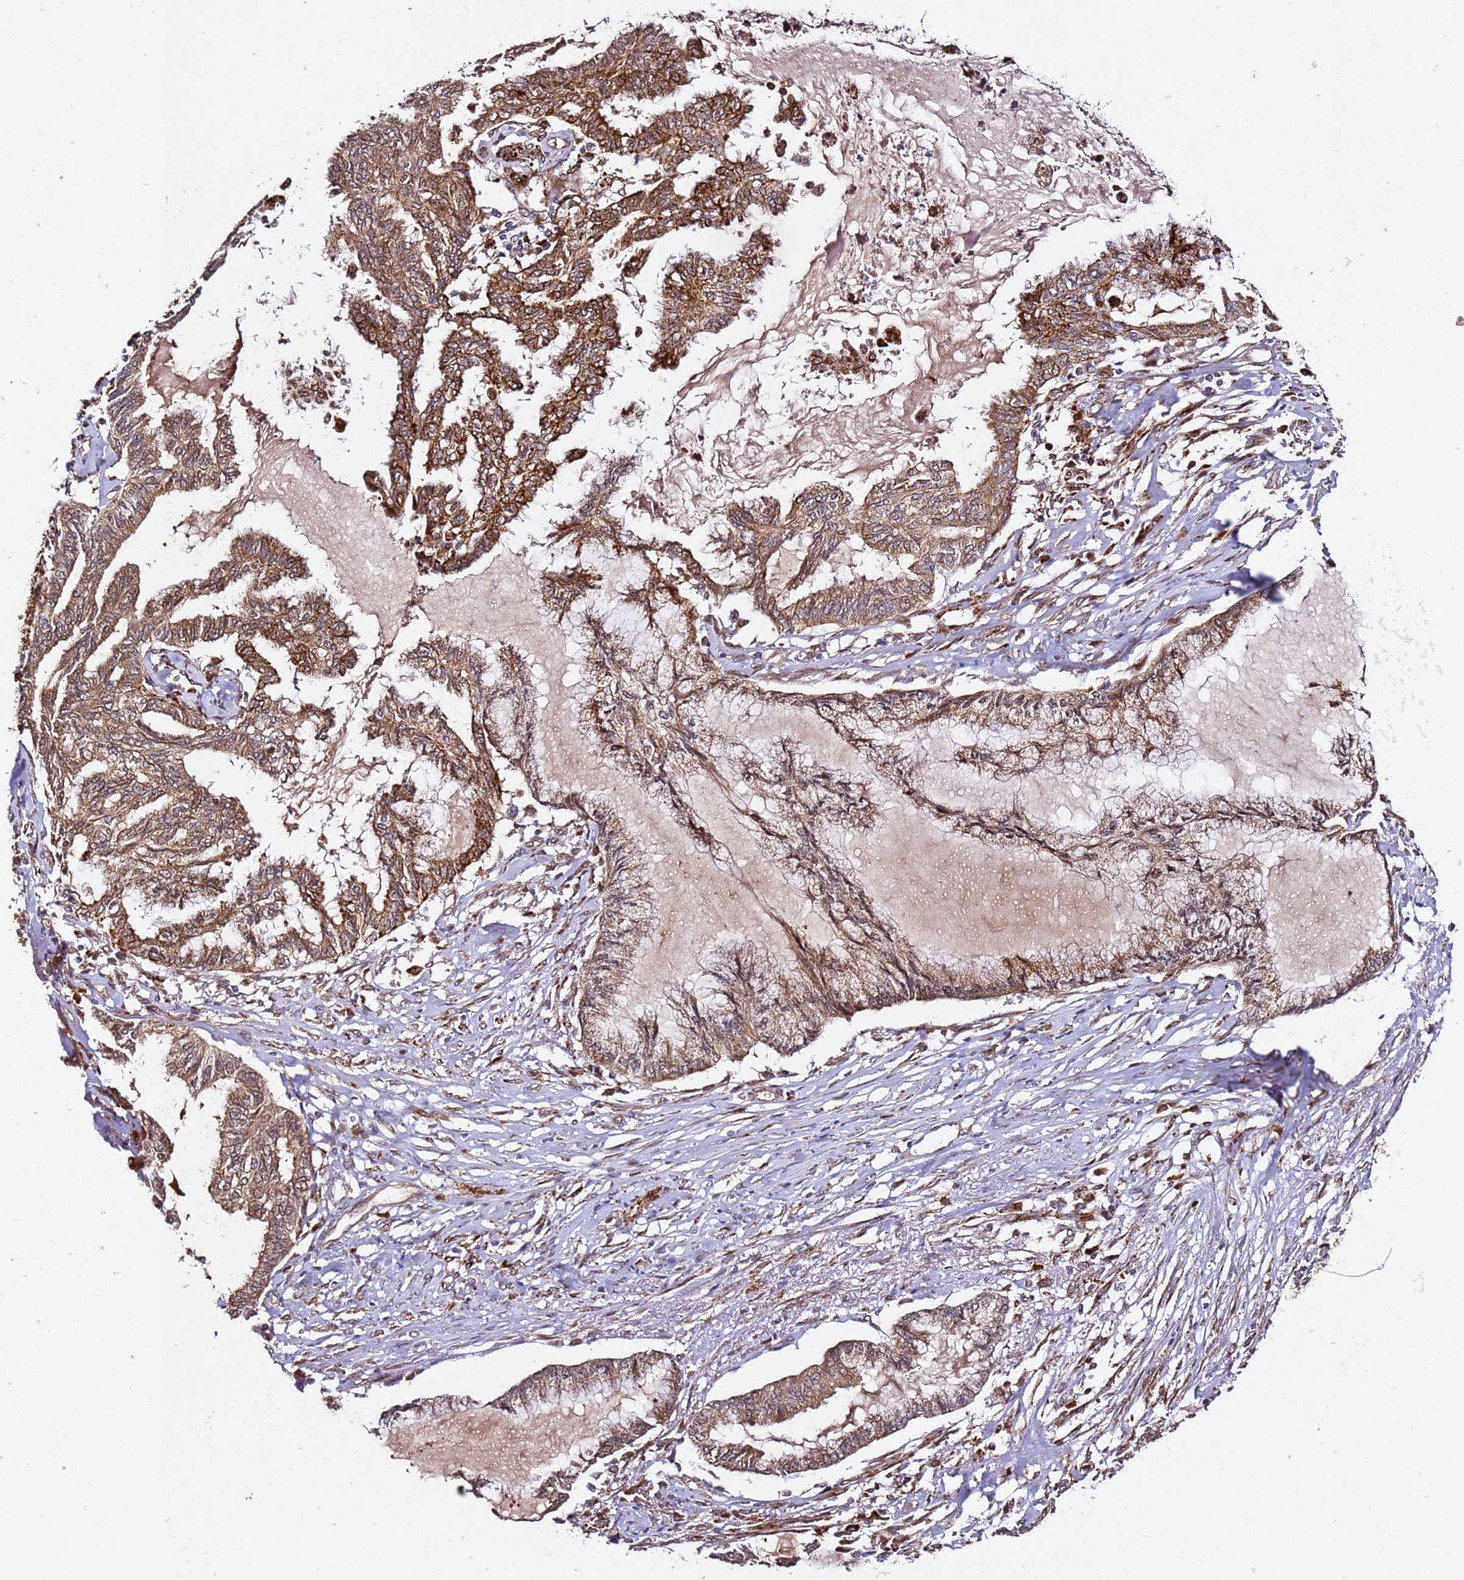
{"staining": {"intensity": "moderate", "quantity": ">75%", "location": "cytoplasmic/membranous"}, "tissue": "endometrial cancer", "cell_type": "Tumor cells", "image_type": "cancer", "snomed": [{"axis": "morphology", "description": "Adenocarcinoma, NOS"}, {"axis": "topography", "description": "Endometrium"}], "caption": "Tumor cells show medium levels of moderate cytoplasmic/membranous staining in approximately >75% of cells in human endometrial cancer (adenocarcinoma). Using DAB (3,3'-diaminobenzidine) (brown) and hematoxylin (blue) stains, captured at high magnification using brightfield microscopy.", "gene": "ALG11", "patient": {"sex": "female", "age": 86}}